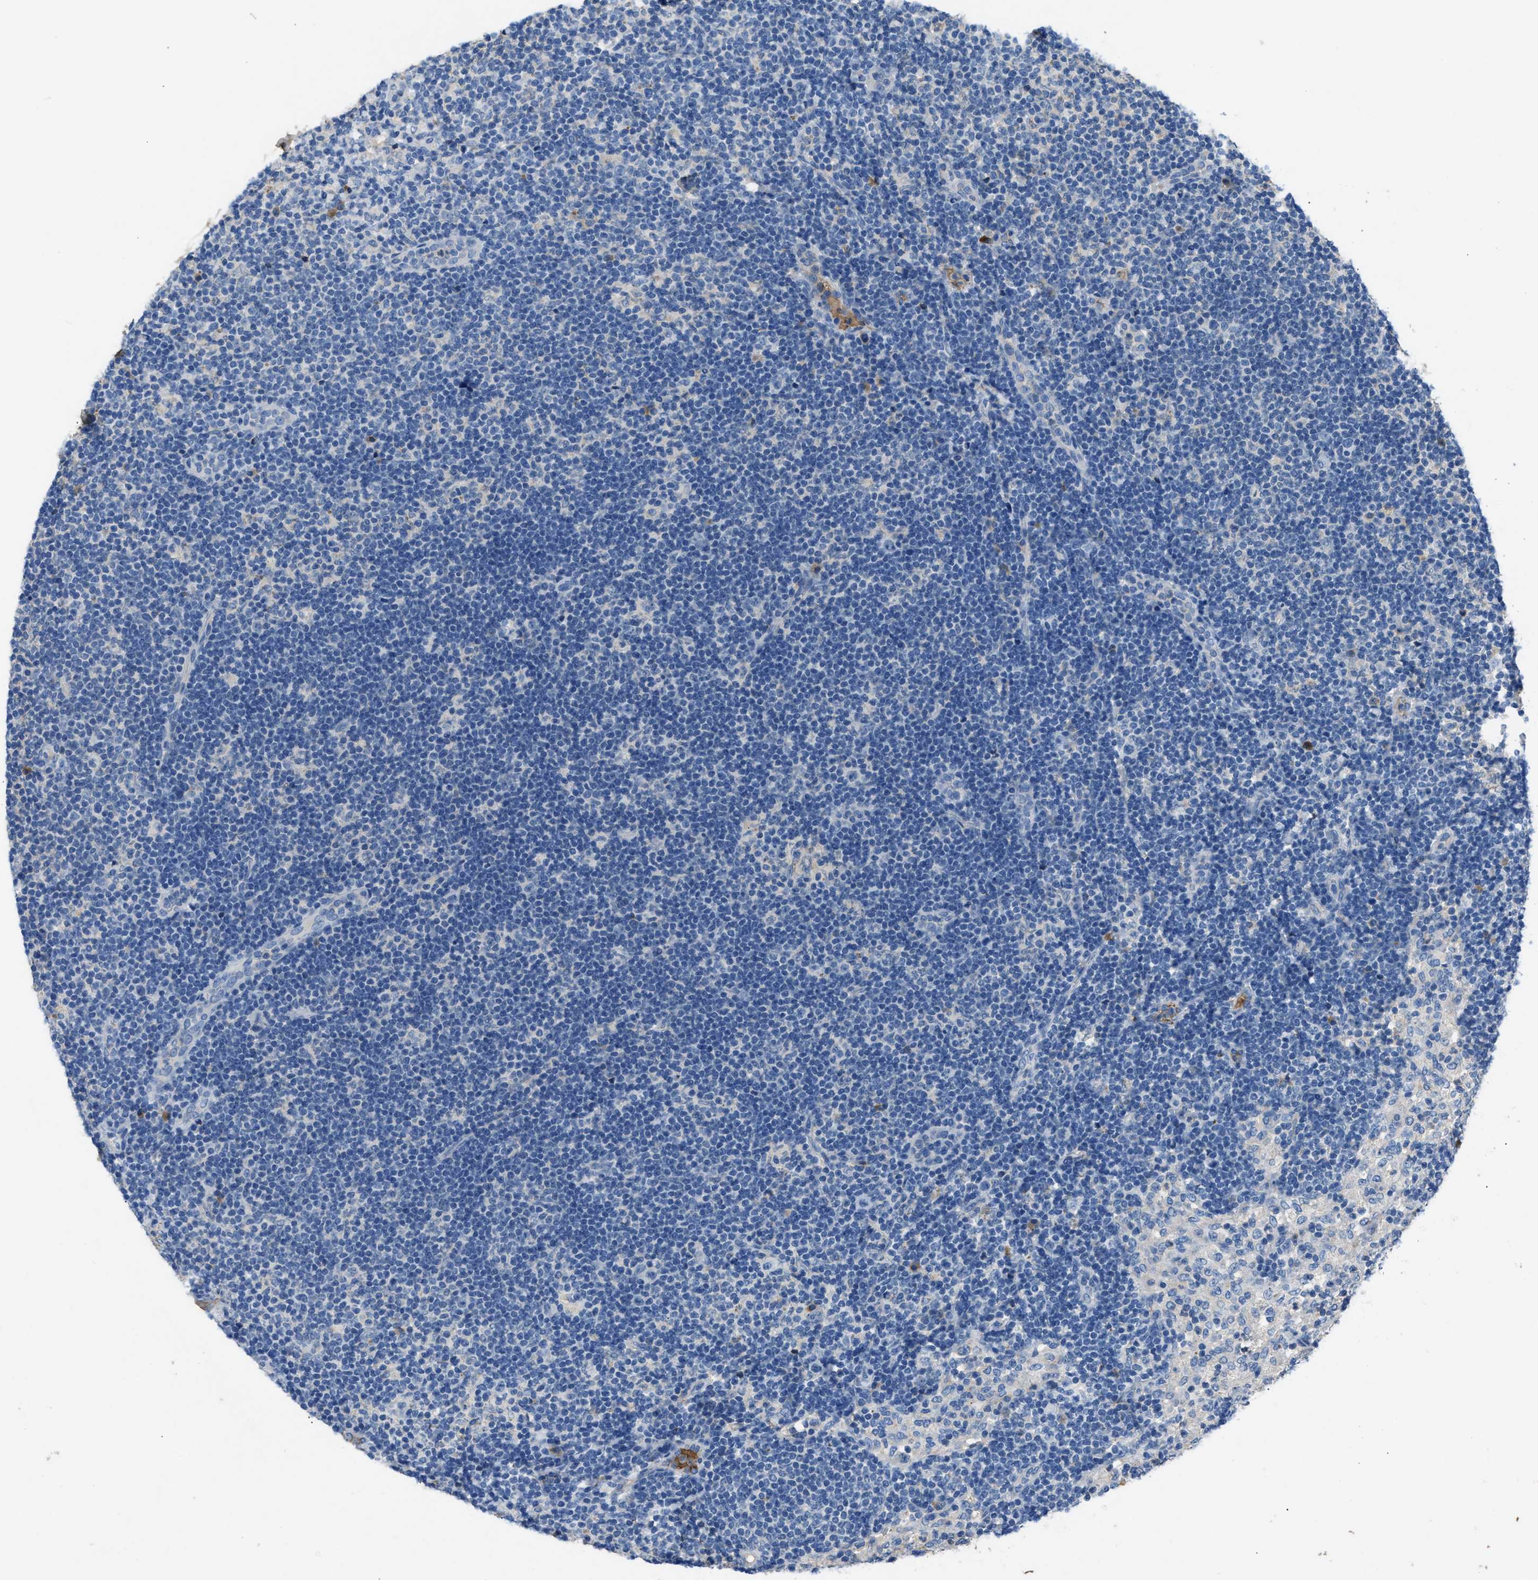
{"staining": {"intensity": "moderate", "quantity": ">75%", "location": "cytoplasmic/membranous"}, "tissue": "lymph node", "cell_type": "Germinal center cells", "image_type": "normal", "snomed": [{"axis": "morphology", "description": "Normal tissue, NOS"}, {"axis": "morphology", "description": "Carcinoid, malignant, NOS"}, {"axis": "topography", "description": "Lymph node"}], "caption": "Normal lymph node demonstrates moderate cytoplasmic/membranous expression in approximately >75% of germinal center cells, visualized by immunohistochemistry.", "gene": "STC1", "patient": {"sex": "male", "age": 47}}